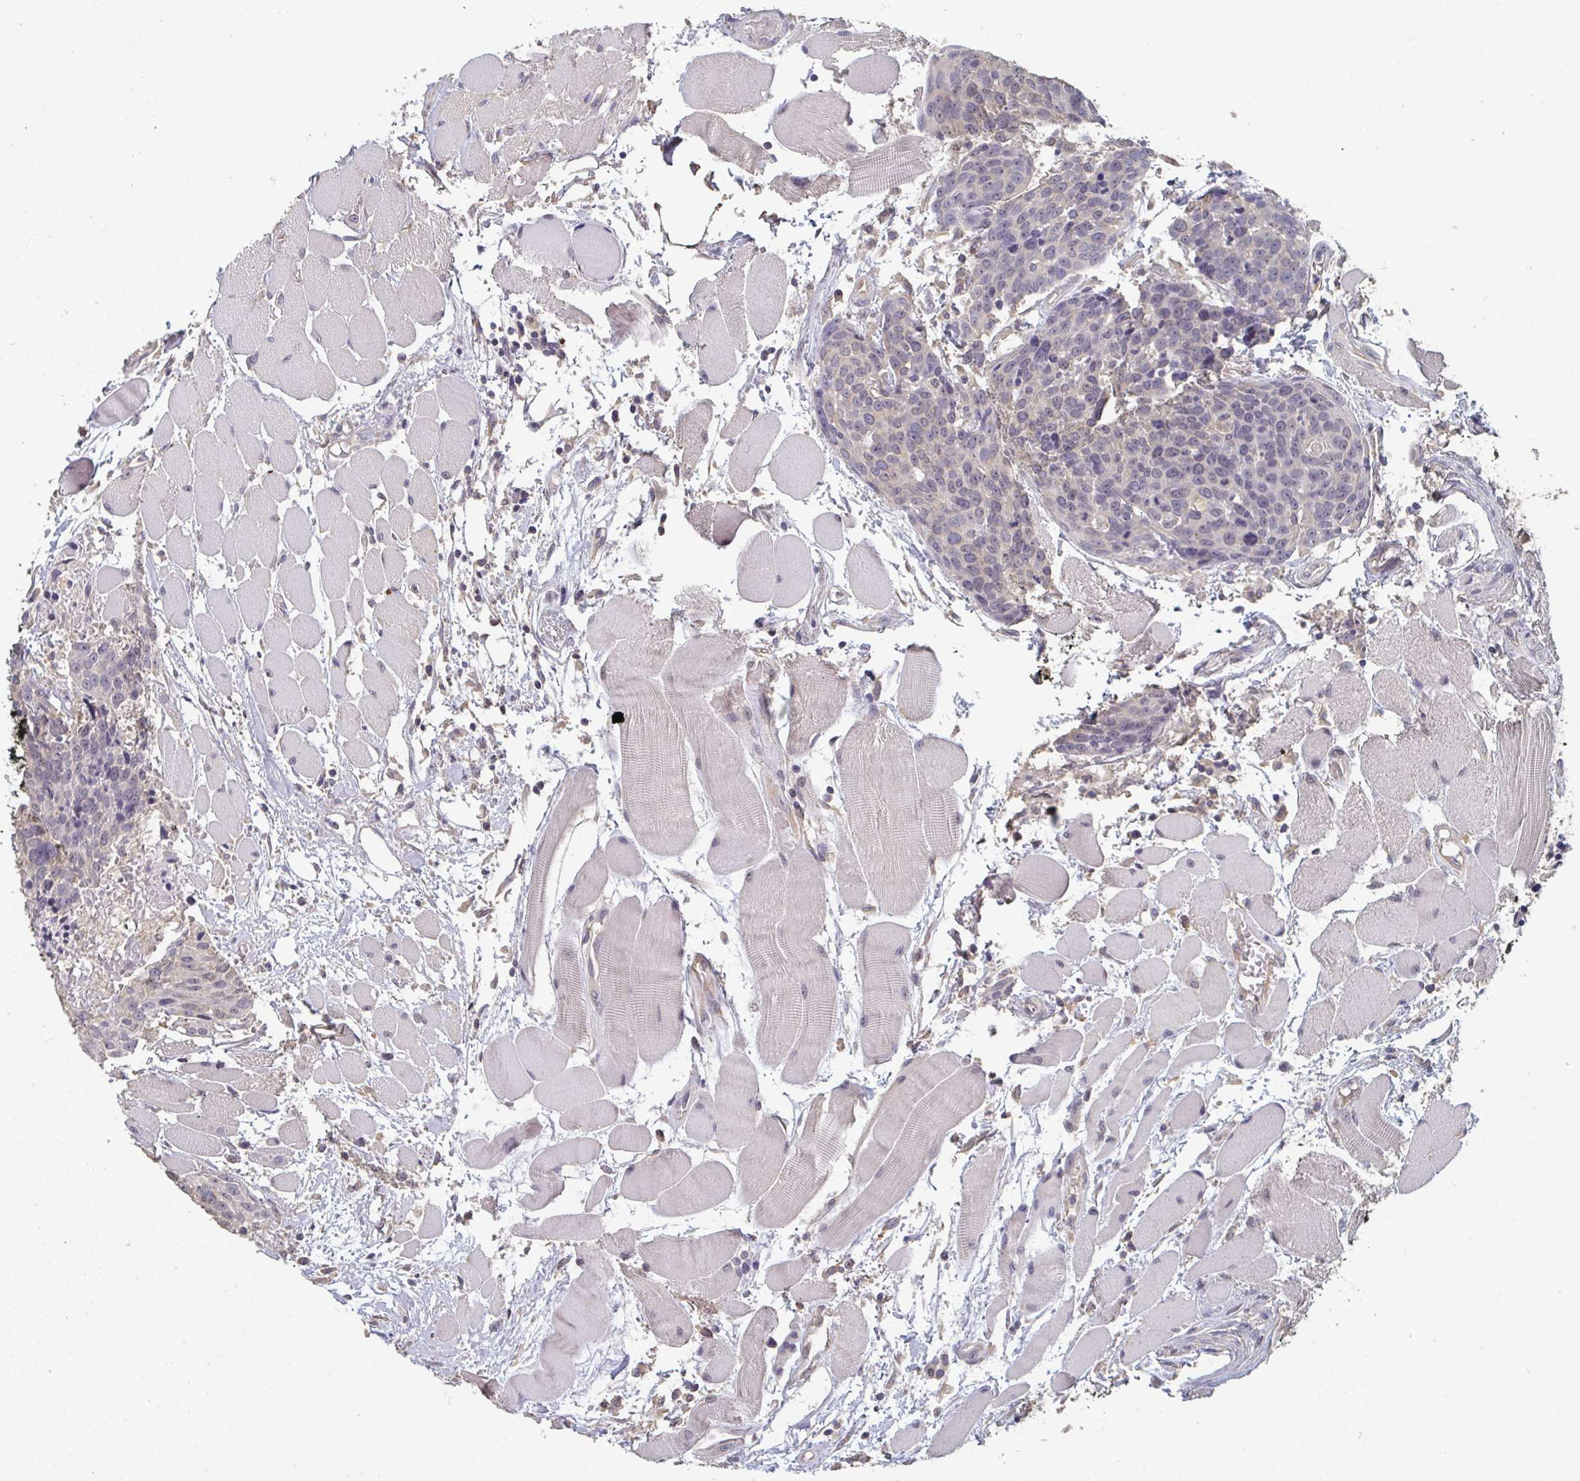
{"staining": {"intensity": "negative", "quantity": "none", "location": "none"}, "tissue": "head and neck cancer", "cell_type": "Tumor cells", "image_type": "cancer", "snomed": [{"axis": "morphology", "description": "Squamous cell carcinoma, NOS"}, {"axis": "topography", "description": "Oral tissue"}, {"axis": "topography", "description": "Head-Neck"}], "caption": "Micrograph shows no significant protein expression in tumor cells of squamous cell carcinoma (head and neck).", "gene": "LIX1", "patient": {"sex": "male", "age": 64}}